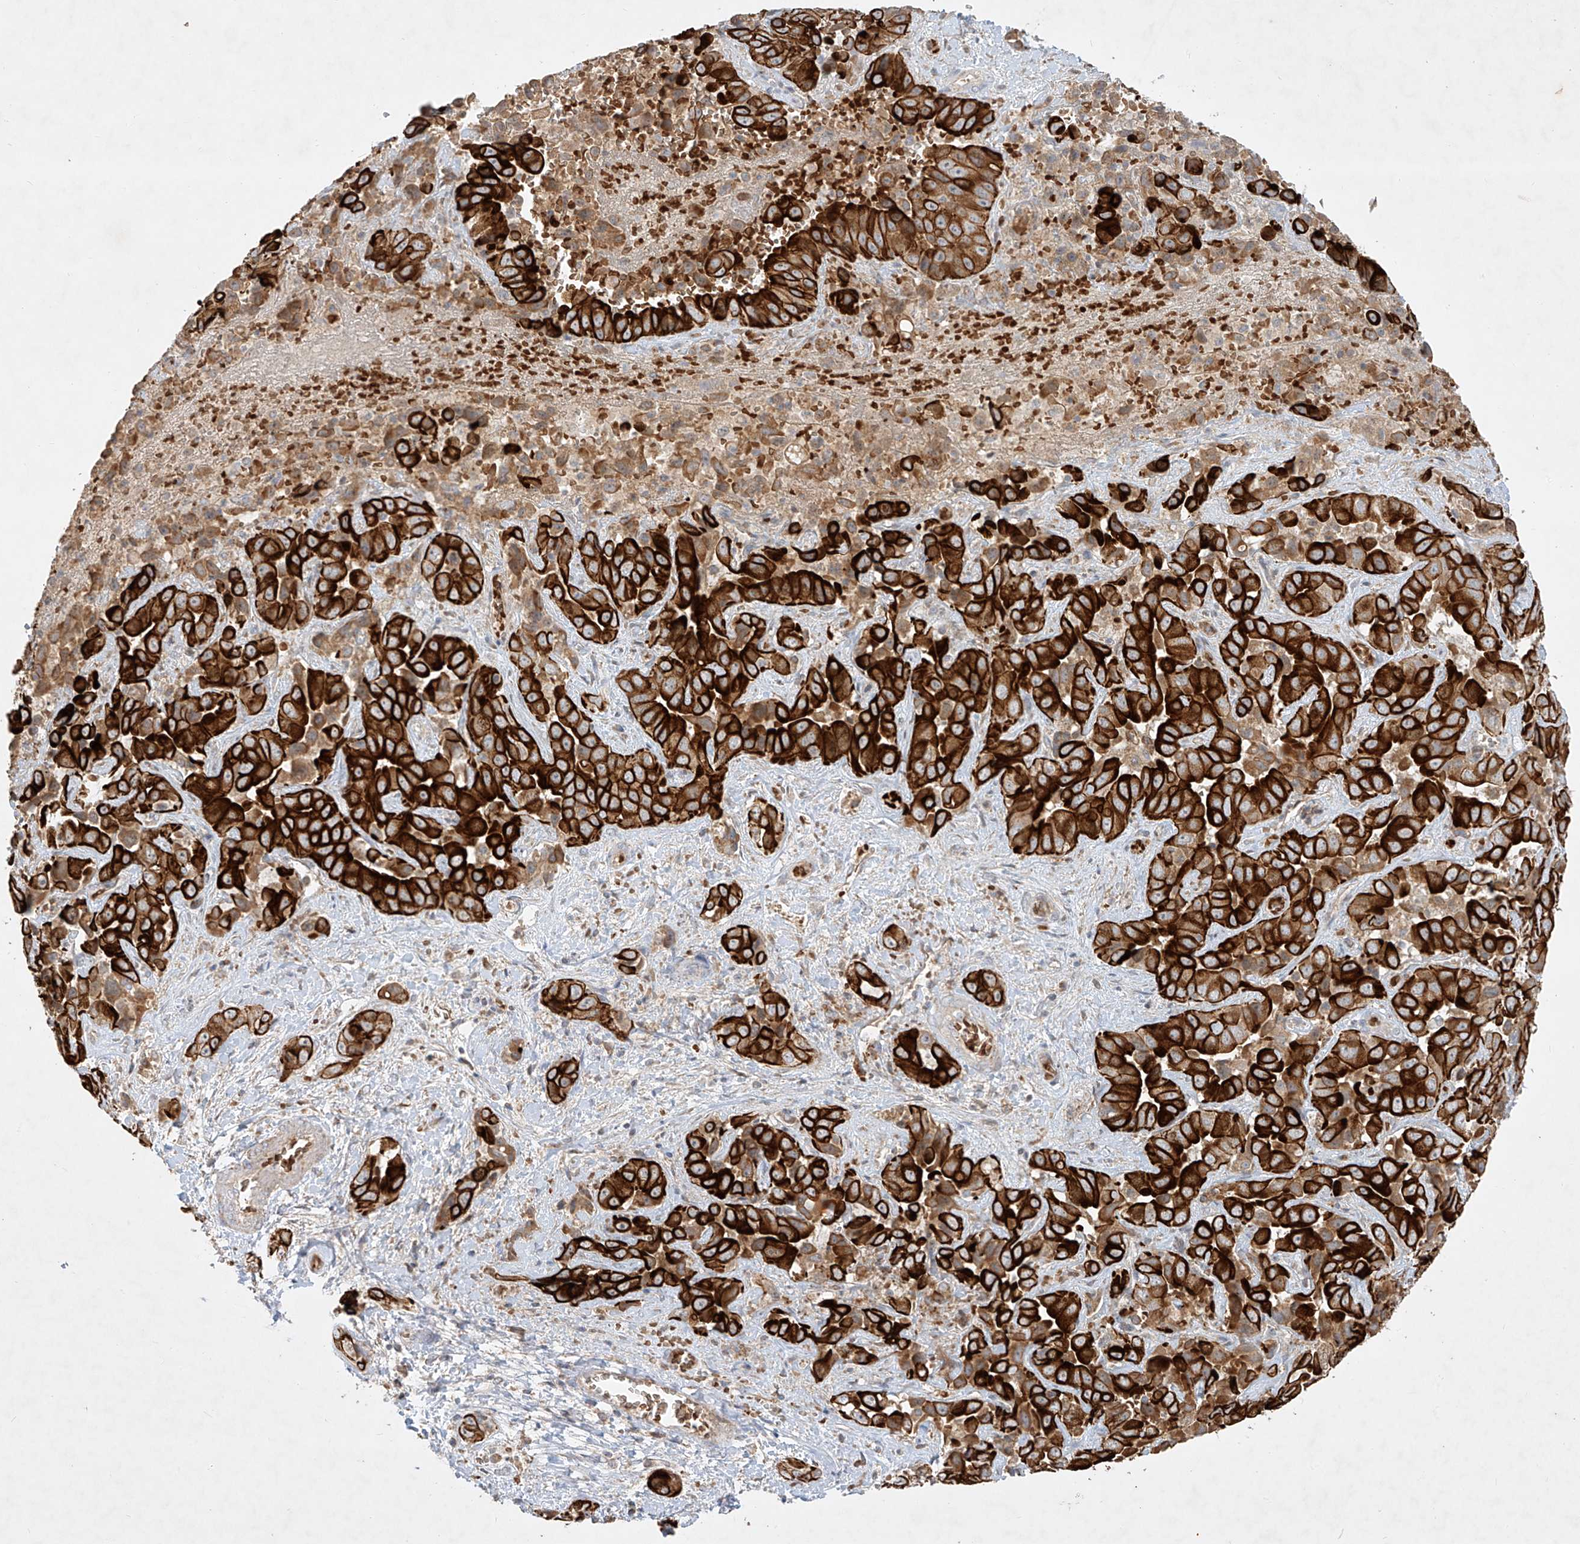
{"staining": {"intensity": "strong", "quantity": ">75%", "location": "cytoplasmic/membranous"}, "tissue": "liver cancer", "cell_type": "Tumor cells", "image_type": "cancer", "snomed": [{"axis": "morphology", "description": "Cholangiocarcinoma"}, {"axis": "topography", "description": "Liver"}], "caption": "A histopathology image showing strong cytoplasmic/membranous expression in approximately >75% of tumor cells in liver cancer, as visualized by brown immunohistochemical staining.", "gene": "KPNA7", "patient": {"sex": "female", "age": 52}}